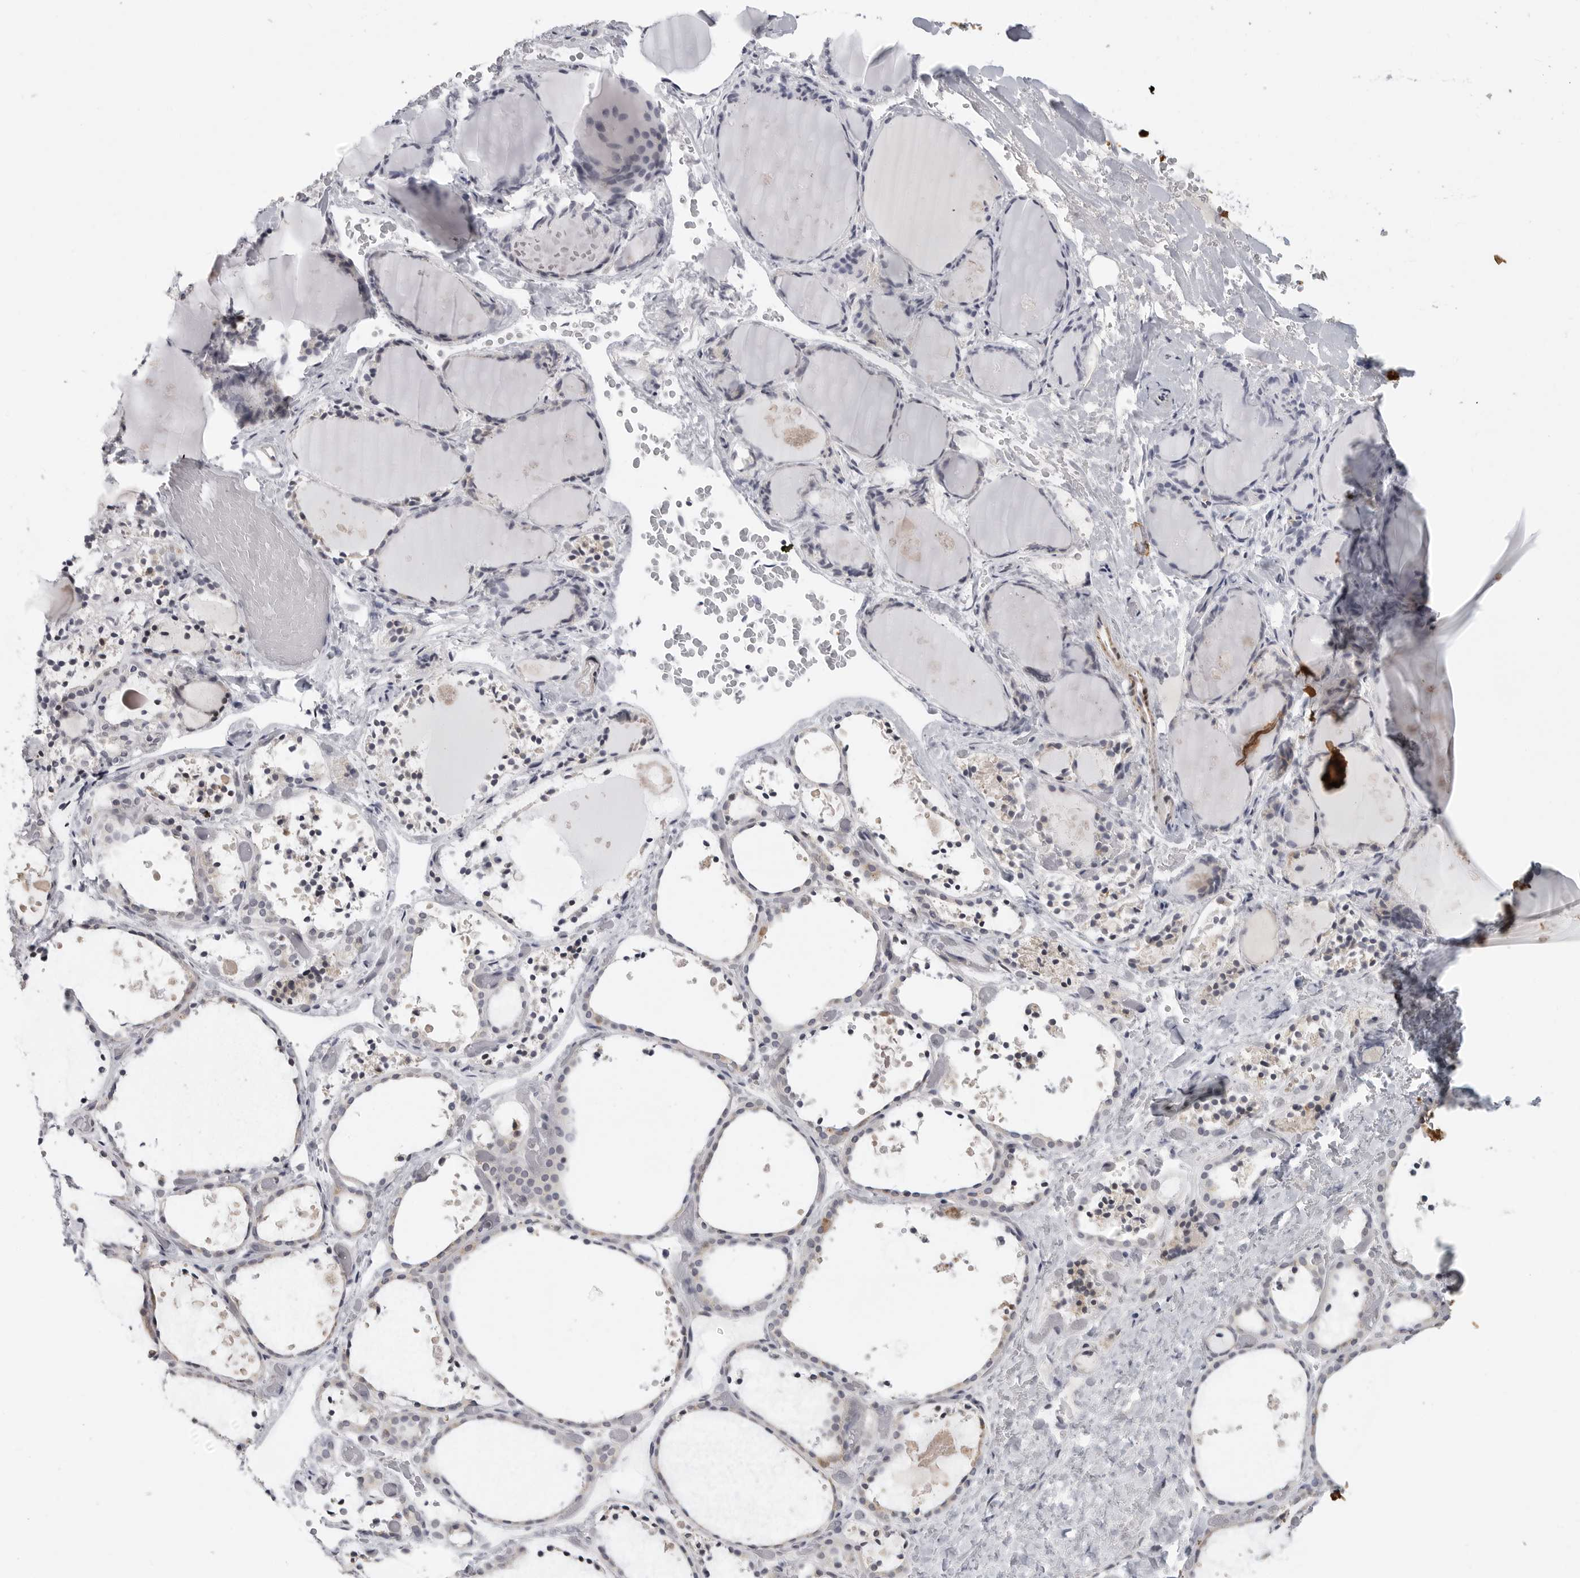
{"staining": {"intensity": "weak", "quantity": "<25%", "location": "cytoplasmic/membranous"}, "tissue": "thyroid gland", "cell_type": "Glandular cells", "image_type": "normal", "snomed": [{"axis": "morphology", "description": "Normal tissue, NOS"}, {"axis": "topography", "description": "Thyroid gland"}], "caption": "An IHC histopathology image of normal thyroid gland is shown. There is no staining in glandular cells of thyroid gland.", "gene": "MAP7D1", "patient": {"sex": "female", "age": 44}}